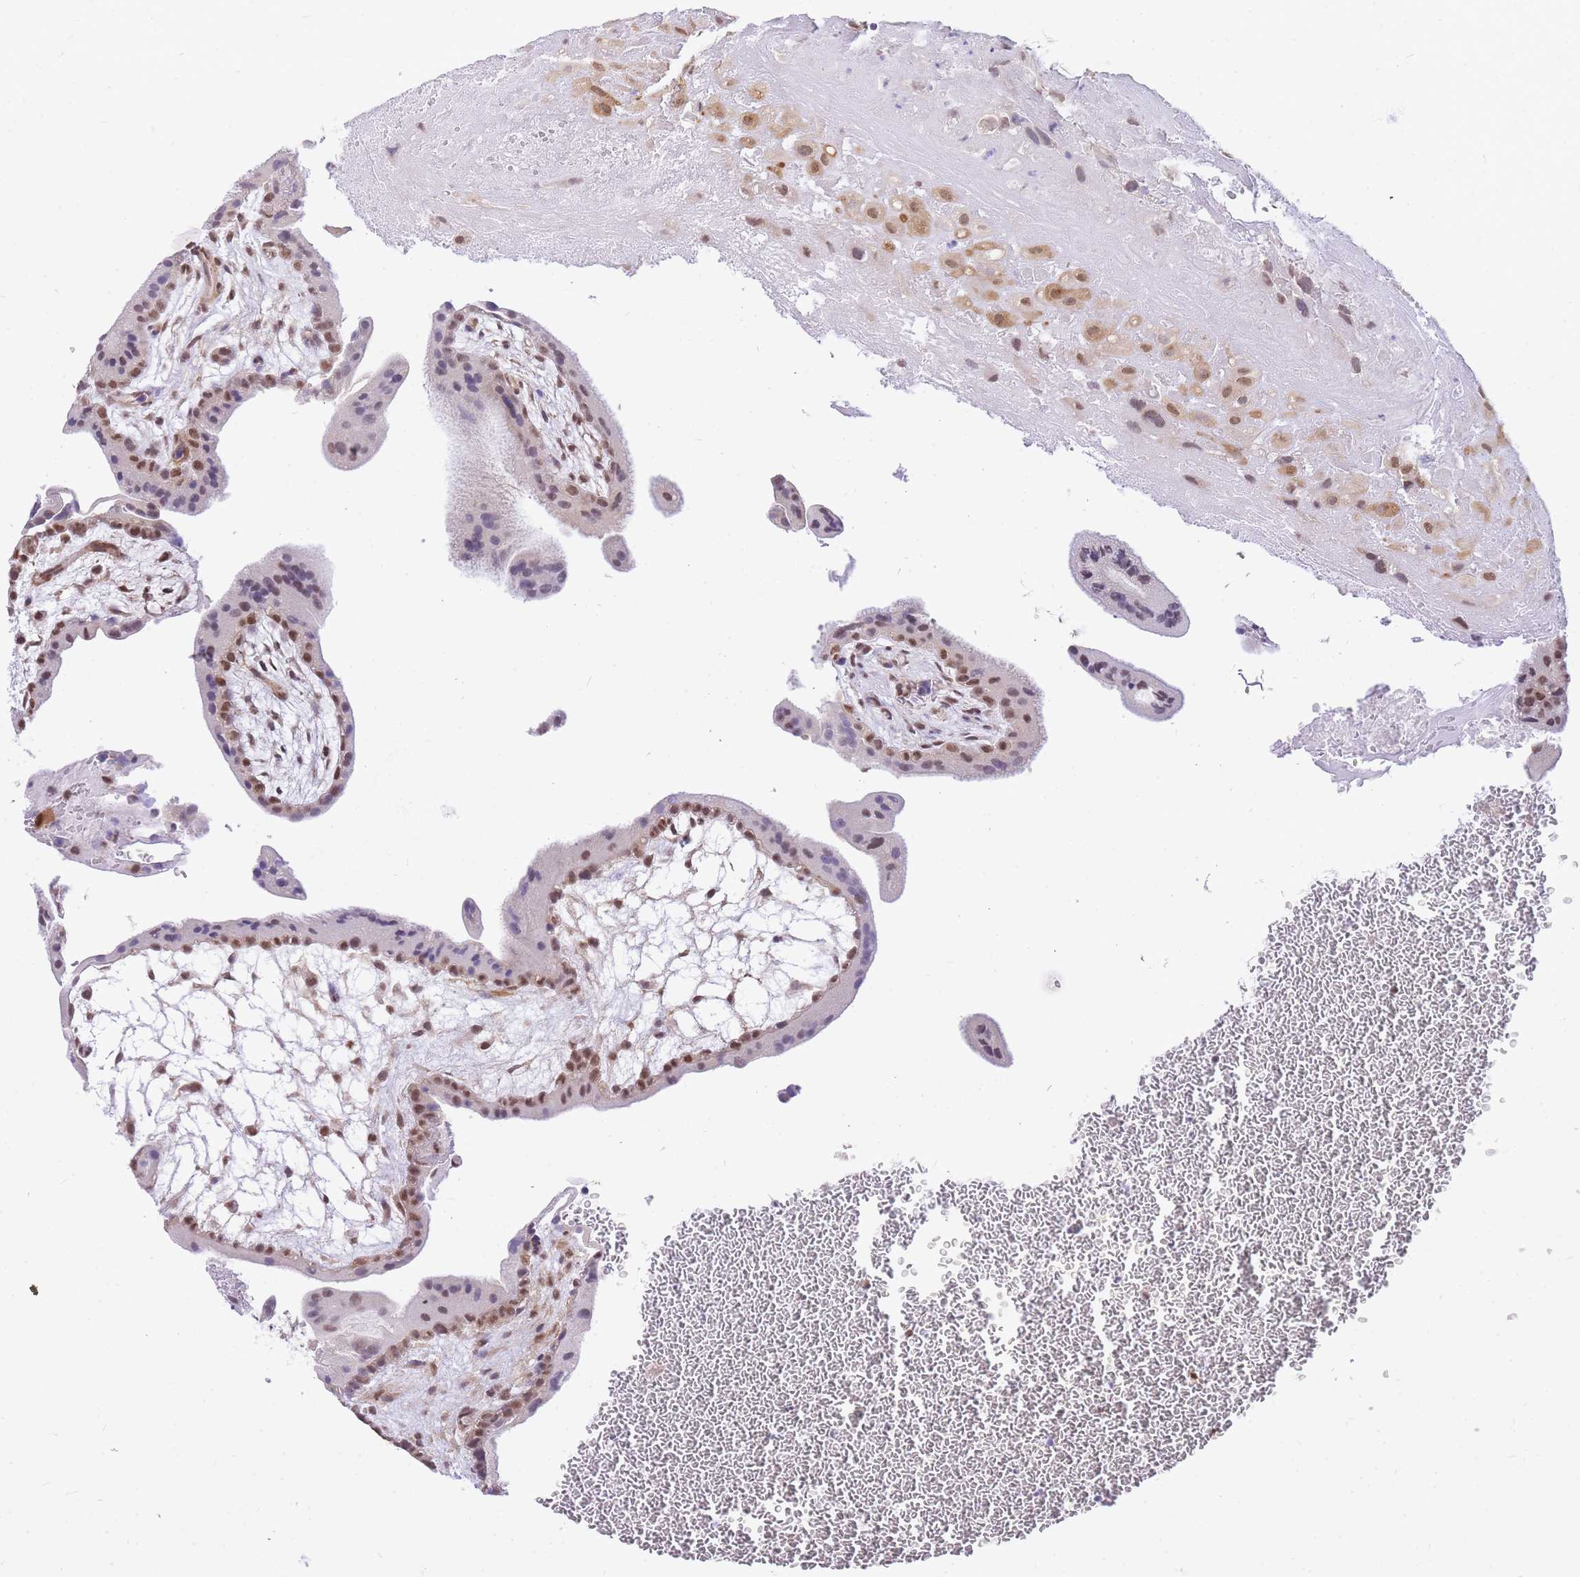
{"staining": {"intensity": "moderate", "quantity": ">75%", "location": "cytoplasmic/membranous,nuclear"}, "tissue": "placenta", "cell_type": "Decidual cells", "image_type": "normal", "snomed": [{"axis": "morphology", "description": "Normal tissue, NOS"}, {"axis": "topography", "description": "Placenta"}], "caption": "DAB (3,3'-diaminobenzidine) immunohistochemical staining of benign placenta exhibits moderate cytoplasmic/membranous,nuclear protein expression in approximately >75% of decidual cells. (Stains: DAB in brown, nuclei in blue, Microscopy: brightfield microscopy at high magnification).", "gene": "S100PBP", "patient": {"sex": "female", "age": 35}}